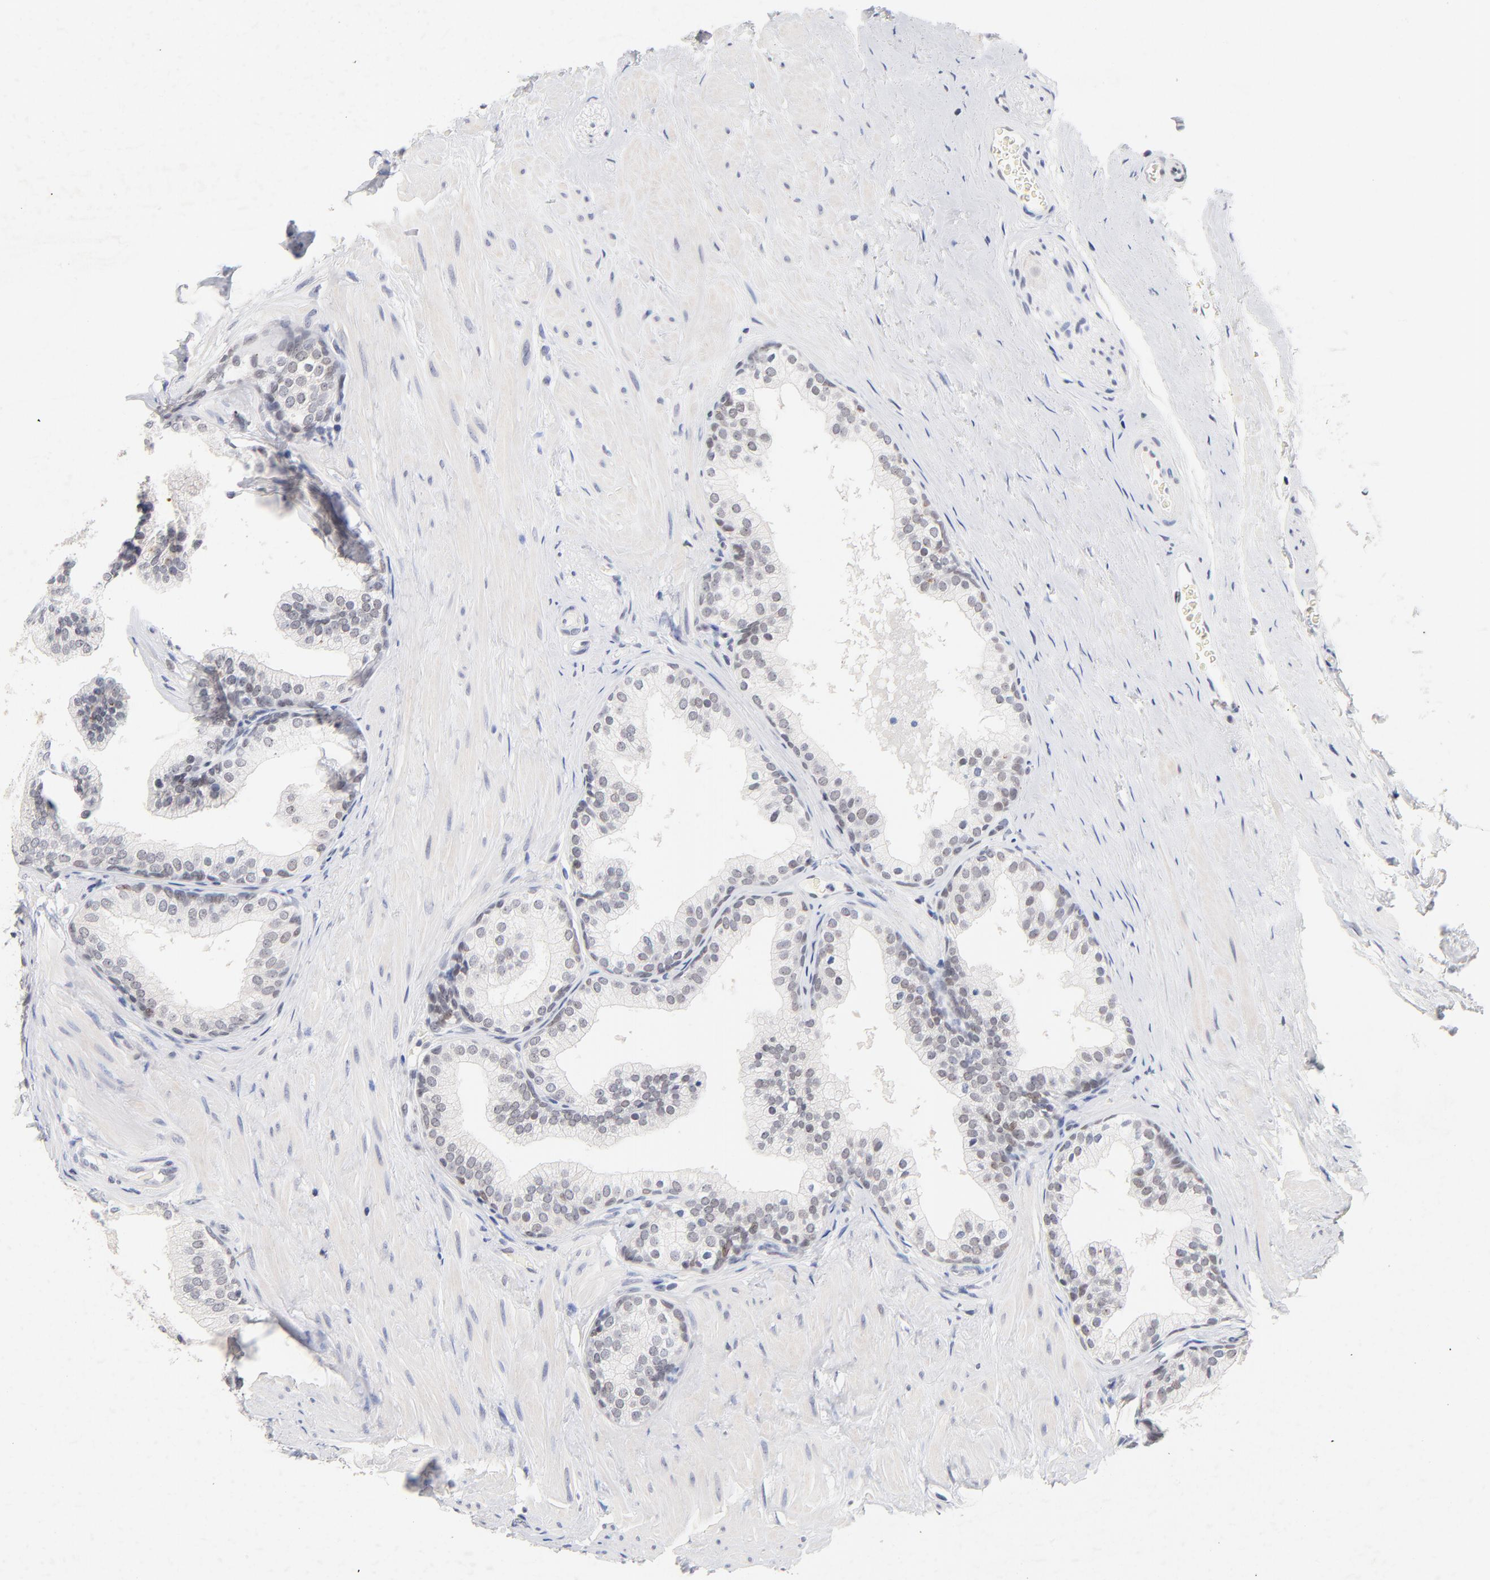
{"staining": {"intensity": "weak", "quantity": "<25%", "location": "nuclear"}, "tissue": "prostate", "cell_type": "Glandular cells", "image_type": "normal", "snomed": [{"axis": "morphology", "description": "Normal tissue, NOS"}, {"axis": "topography", "description": "Prostate"}], "caption": "The photomicrograph shows no staining of glandular cells in benign prostate. (DAB IHC visualized using brightfield microscopy, high magnification).", "gene": "ORC2", "patient": {"sex": "male", "age": 60}}